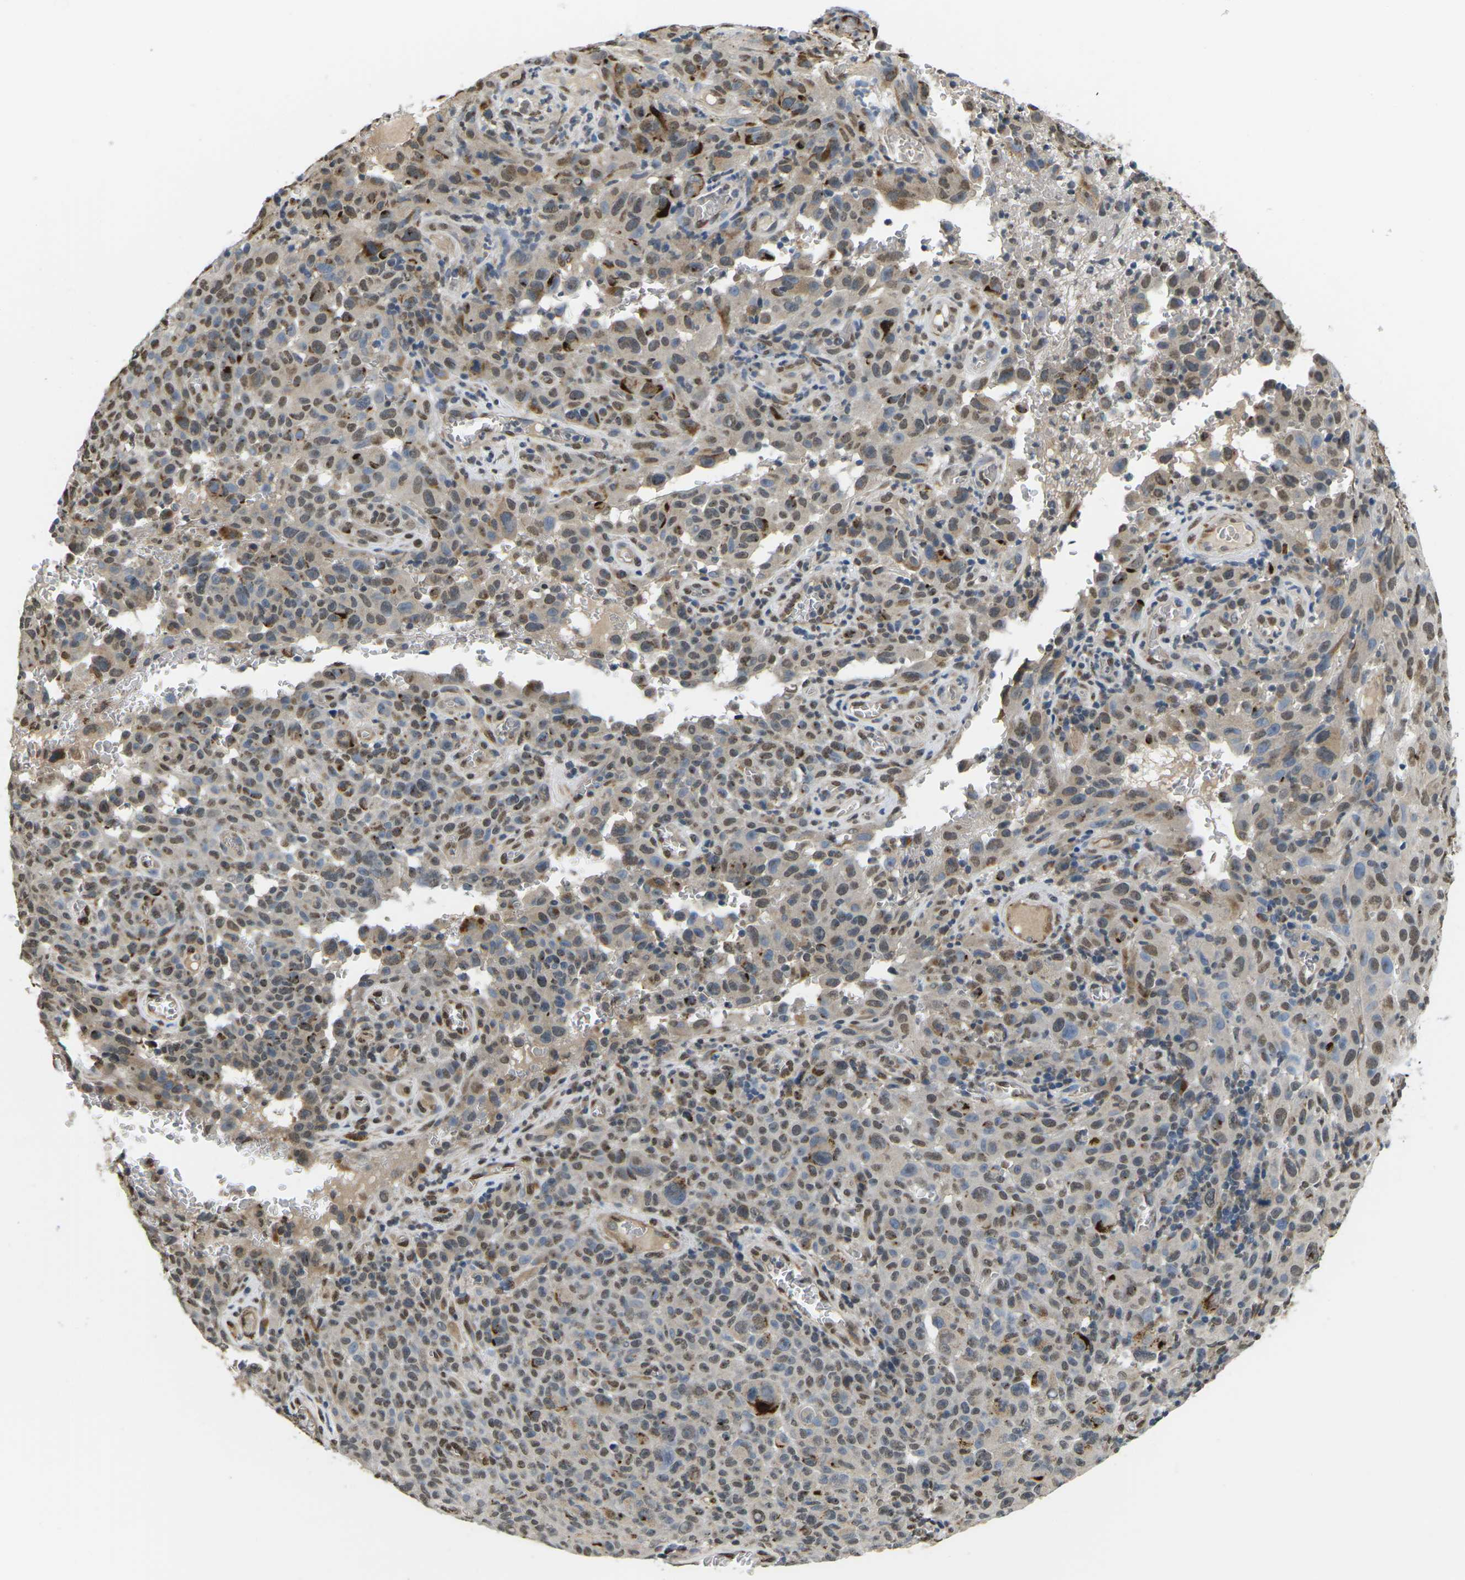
{"staining": {"intensity": "weak", "quantity": "25%-75%", "location": "nuclear"}, "tissue": "melanoma", "cell_type": "Tumor cells", "image_type": "cancer", "snomed": [{"axis": "morphology", "description": "Malignant melanoma, NOS"}, {"axis": "topography", "description": "Skin"}], "caption": "DAB (3,3'-diaminobenzidine) immunohistochemical staining of melanoma displays weak nuclear protein positivity in approximately 25%-75% of tumor cells.", "gene": "ERBB4", "patient": {"sex": "female", "age": 82}}